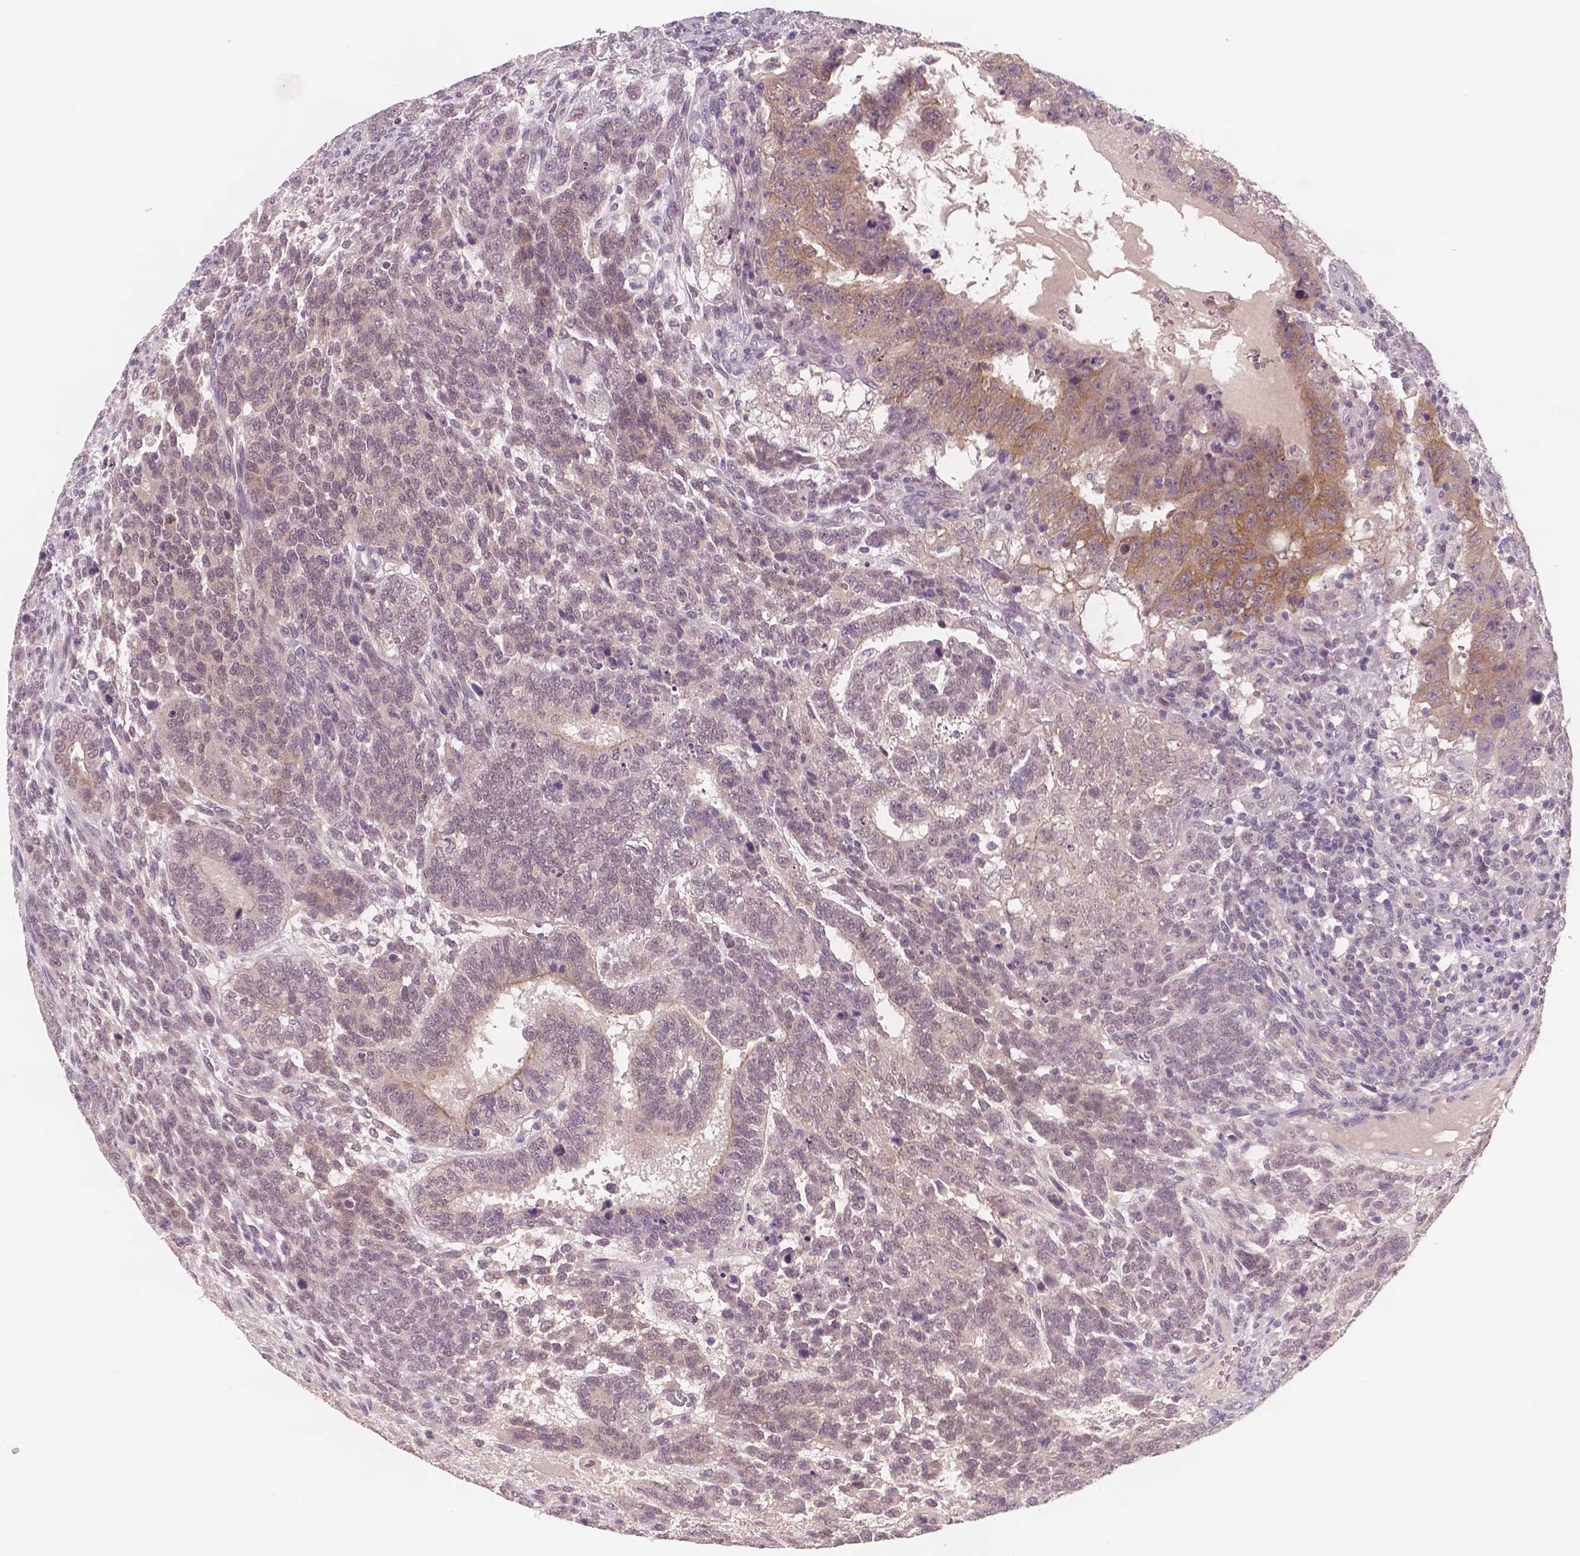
{"staining": {"intensity": "moderate", "quantity": "<25%", "location": "cytoplasmic/membranous"}, "tissue": "testis cancer", "cell_type": "Tumor cells", "image_type": "cancer", "snomed": [{"axis": "morphology", "description": "Normal tissue, NOS"}, {"axis": "morphology", "description": "Carcinoma, Embryonal, NOS"}, {"axis": "topography", "description": "Testis"}, {"axis": "topography", "description": "Epididymis"}], "caption": "This histopathology image displays testis cancer stained with IHC to label a protein in brown. The cytoplasmic/membranous of tumor cells show moderate positivity for the protein. Nuclei are counter-stained blue.", "gene": "GXYLT2", "patient": {"sex": "male", "age": 23}}